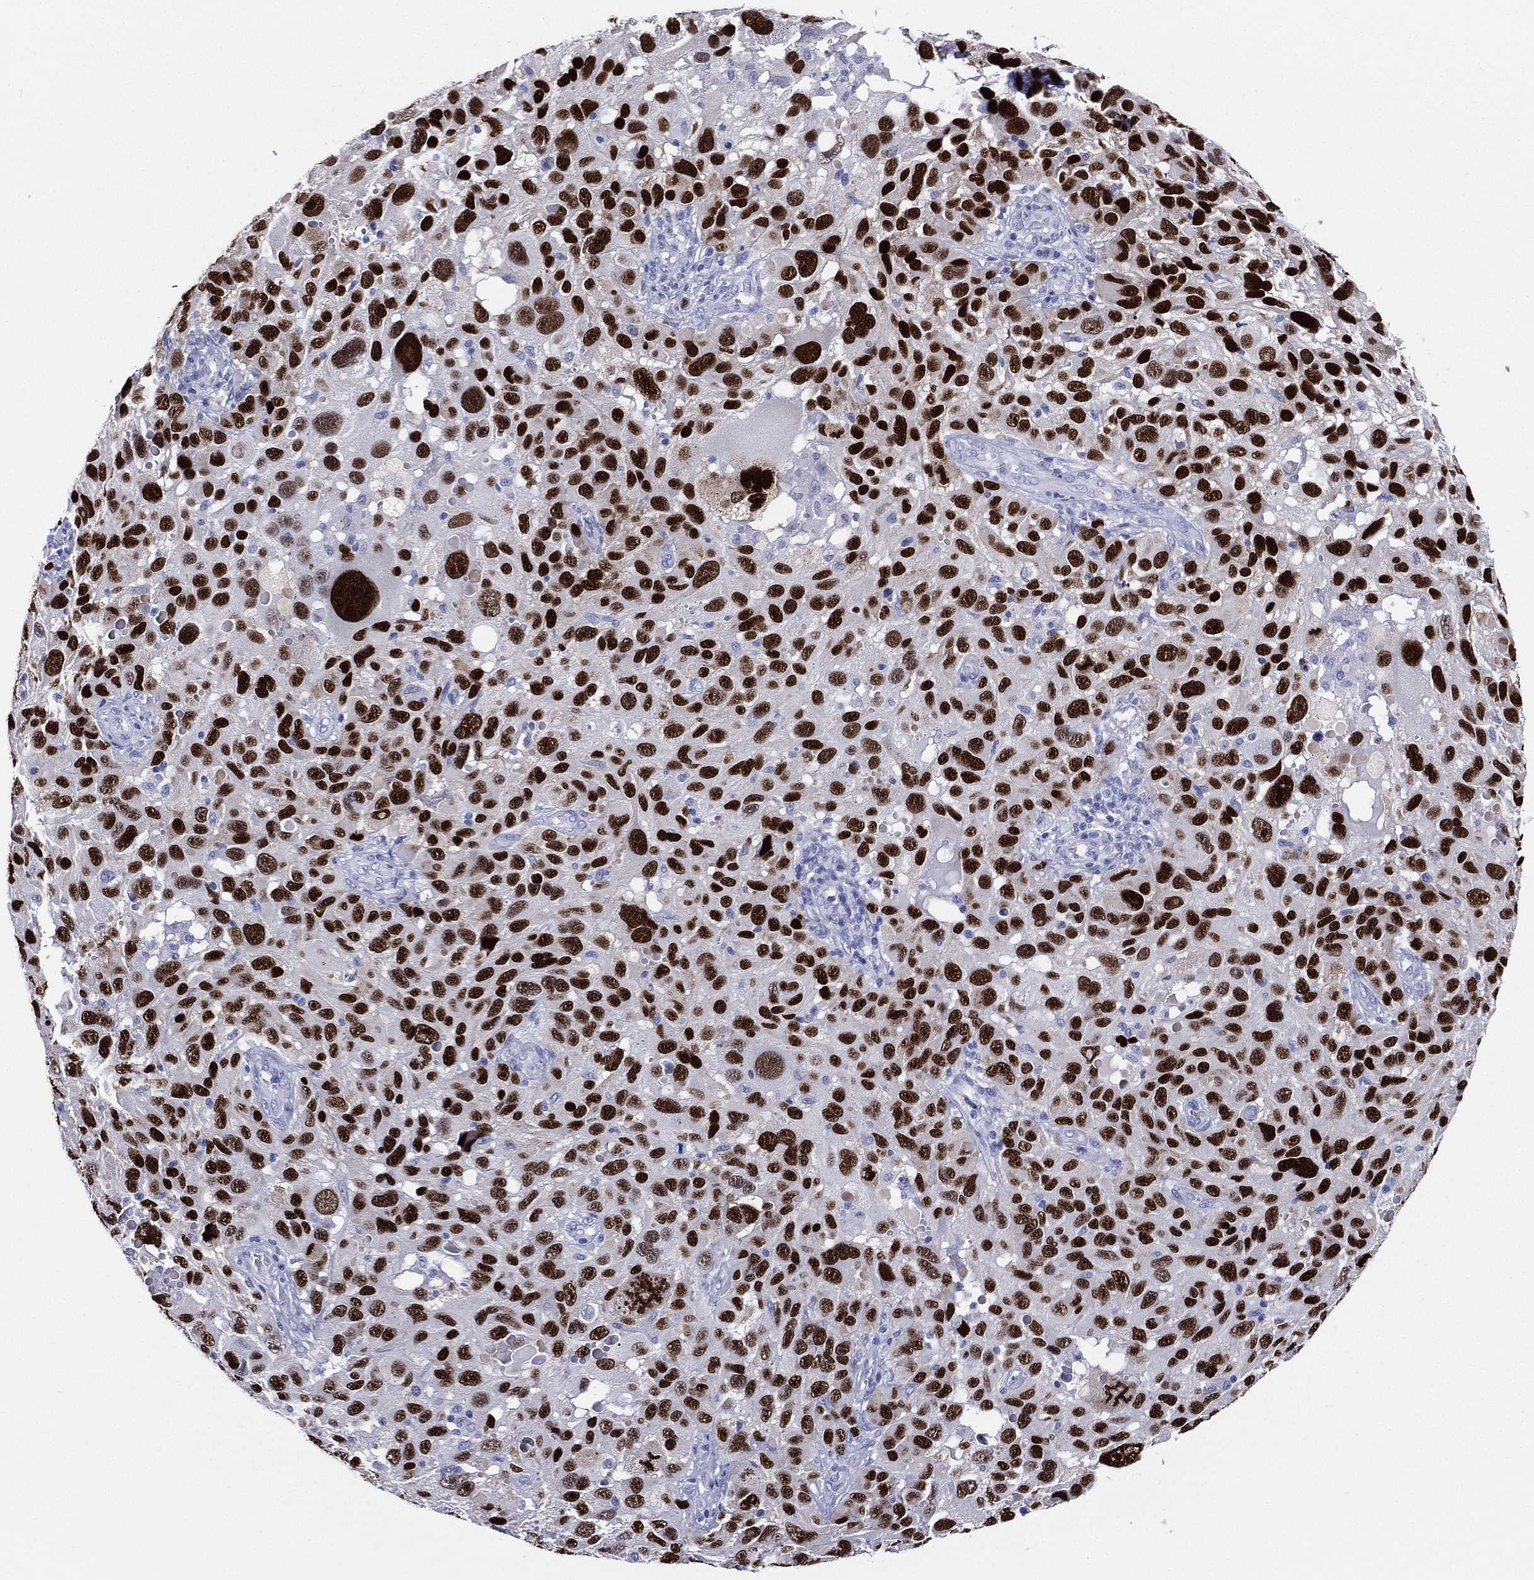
{"staining": {"intensity": "strong", "quantity": ">75%", "location": "nuclear"}, "tissue": "melanoma", "cell_type": "Tumor cells", "image_type": "cancer", "snomed": [{"axis": "morphology", "description": "Malignant melanoma, NOS"}, {"axis": "topography", "description": "Skin"}], "caption": "Immunohistochemistry micrograph of neoplastic tissue: human malignant melanoma stained using immunohistochemistry (IHC) shows high levels of strong protein expression localized specifically in the nuclear of tumor cells, appearing as a nuclear brown color.", "gene": "TFAP2A", "patient": {"sex": "male", "age": 53}}